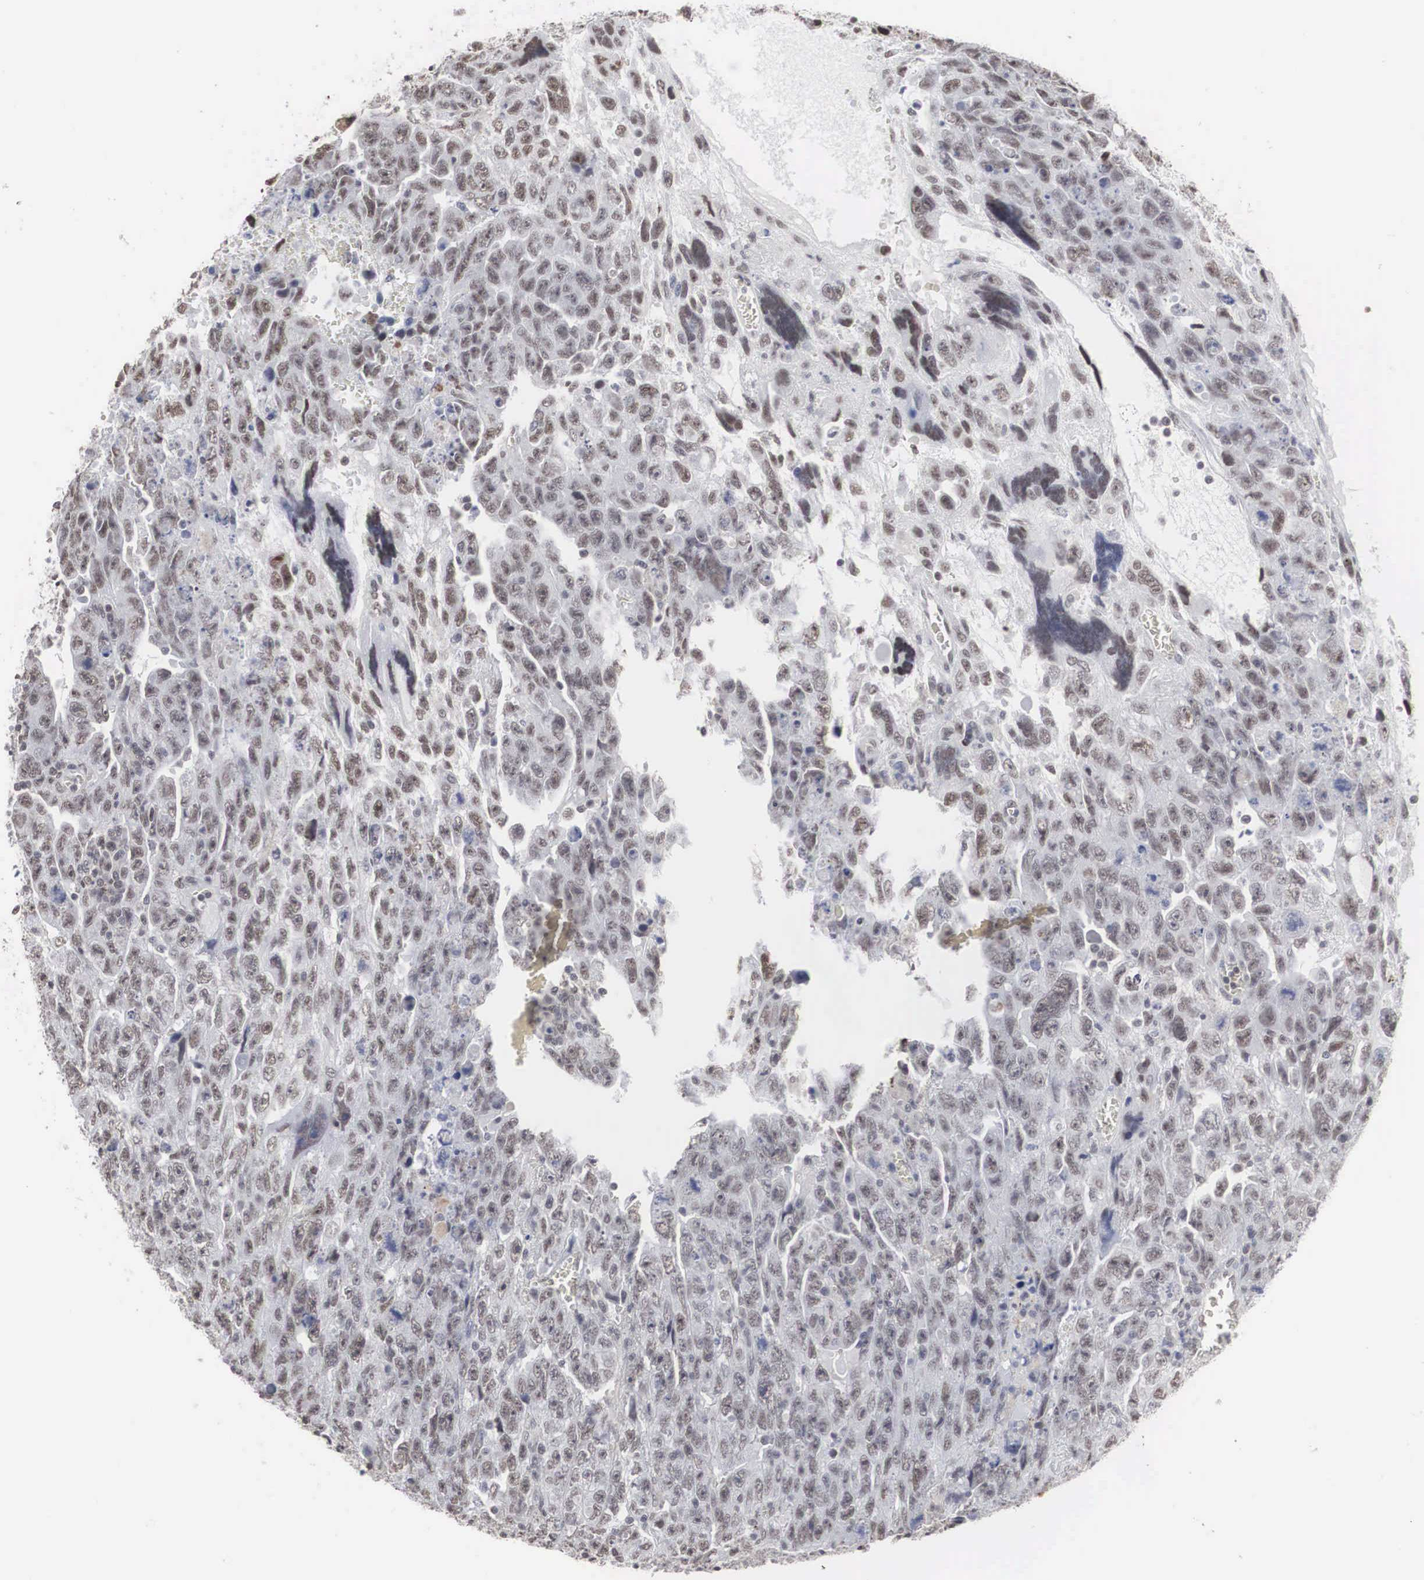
{"staining": {"intensity": "weak", "quantity": "25%-75%", "location": "nuclear"}, "tissue": "testis cancer", "cell_type": "Tumor cells", "image_type": "cancer", "snomed": [{"axis": "morphology", "description": "Carcinoma, Embryonal, NOS"}, {"axis": "topography", "description": "Testis"}], "caption": "Brown immunohistochemical staining in testis cancer demonstrates weak nuclear expression in about 25%-75% of tumor cells.", "gene": "AUTS2", "patient": {"sex": "male", "age": 28}}